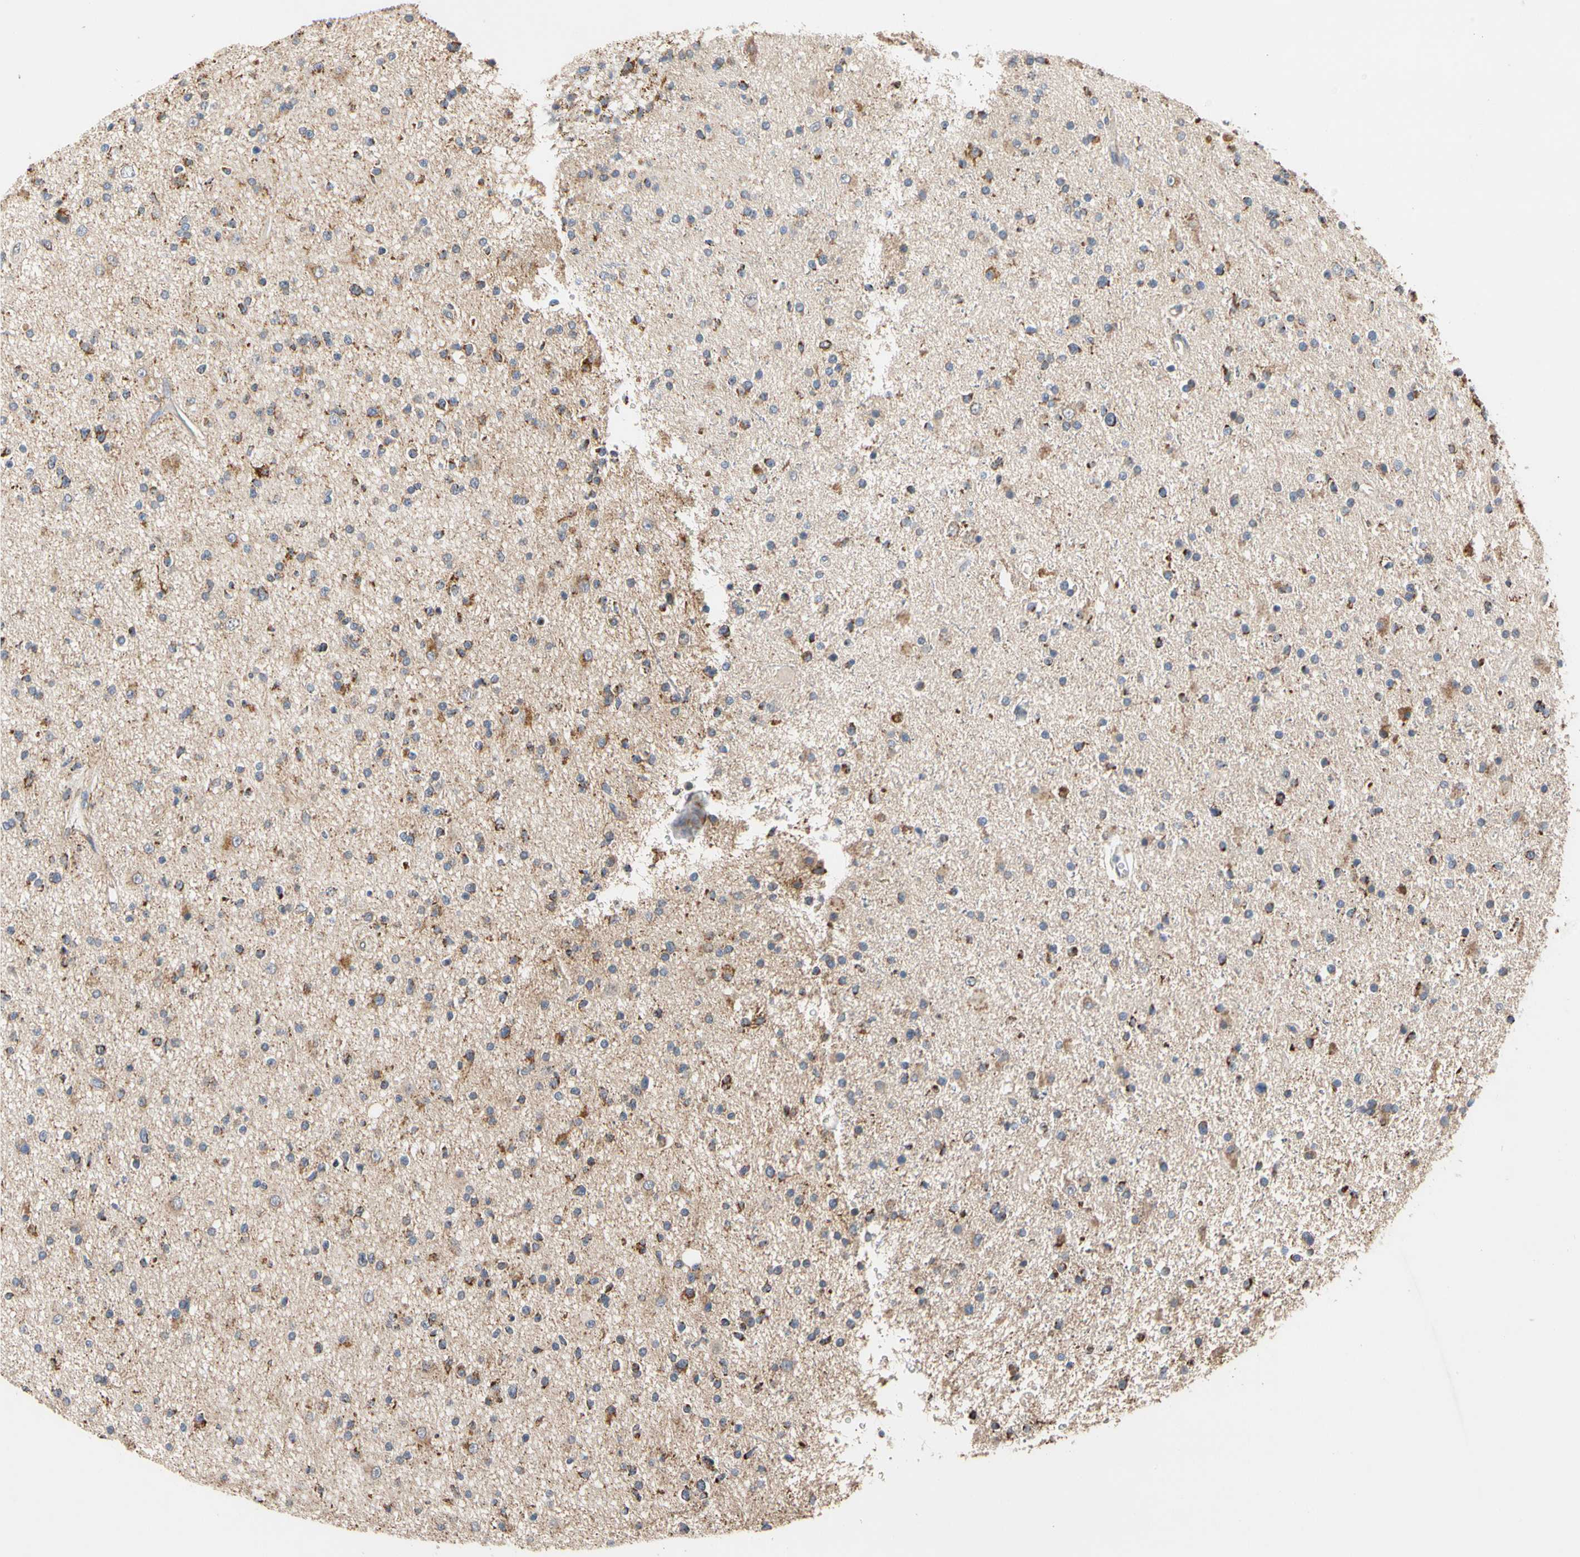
{"staining": {"intensity": "moderate", "quantity": "25%-75%", "location": "cytoplasmic/membranous"}, "tissue": "glioma", "cell_type": "Tumor cells", "image_type": "cancer", "snomed": [{"axis": "morphology", "description": "Glioma, malignant, High grade"}, {"axis": "topography", "description": "Brain"}], "caption": "Immunohistochemistry histopathology image of neoplastic tissue: human malignant high-grade glioma stained using immunohistochemistry (IHC) shows medium levels of moderate protein expression localized specifically in the cytoplasmic/membranous of tumor cells, appearing as a cytoplasmic/membranous brown color.", "gene": "GPD2", "patient": {"sex": "male", "age": 33}}